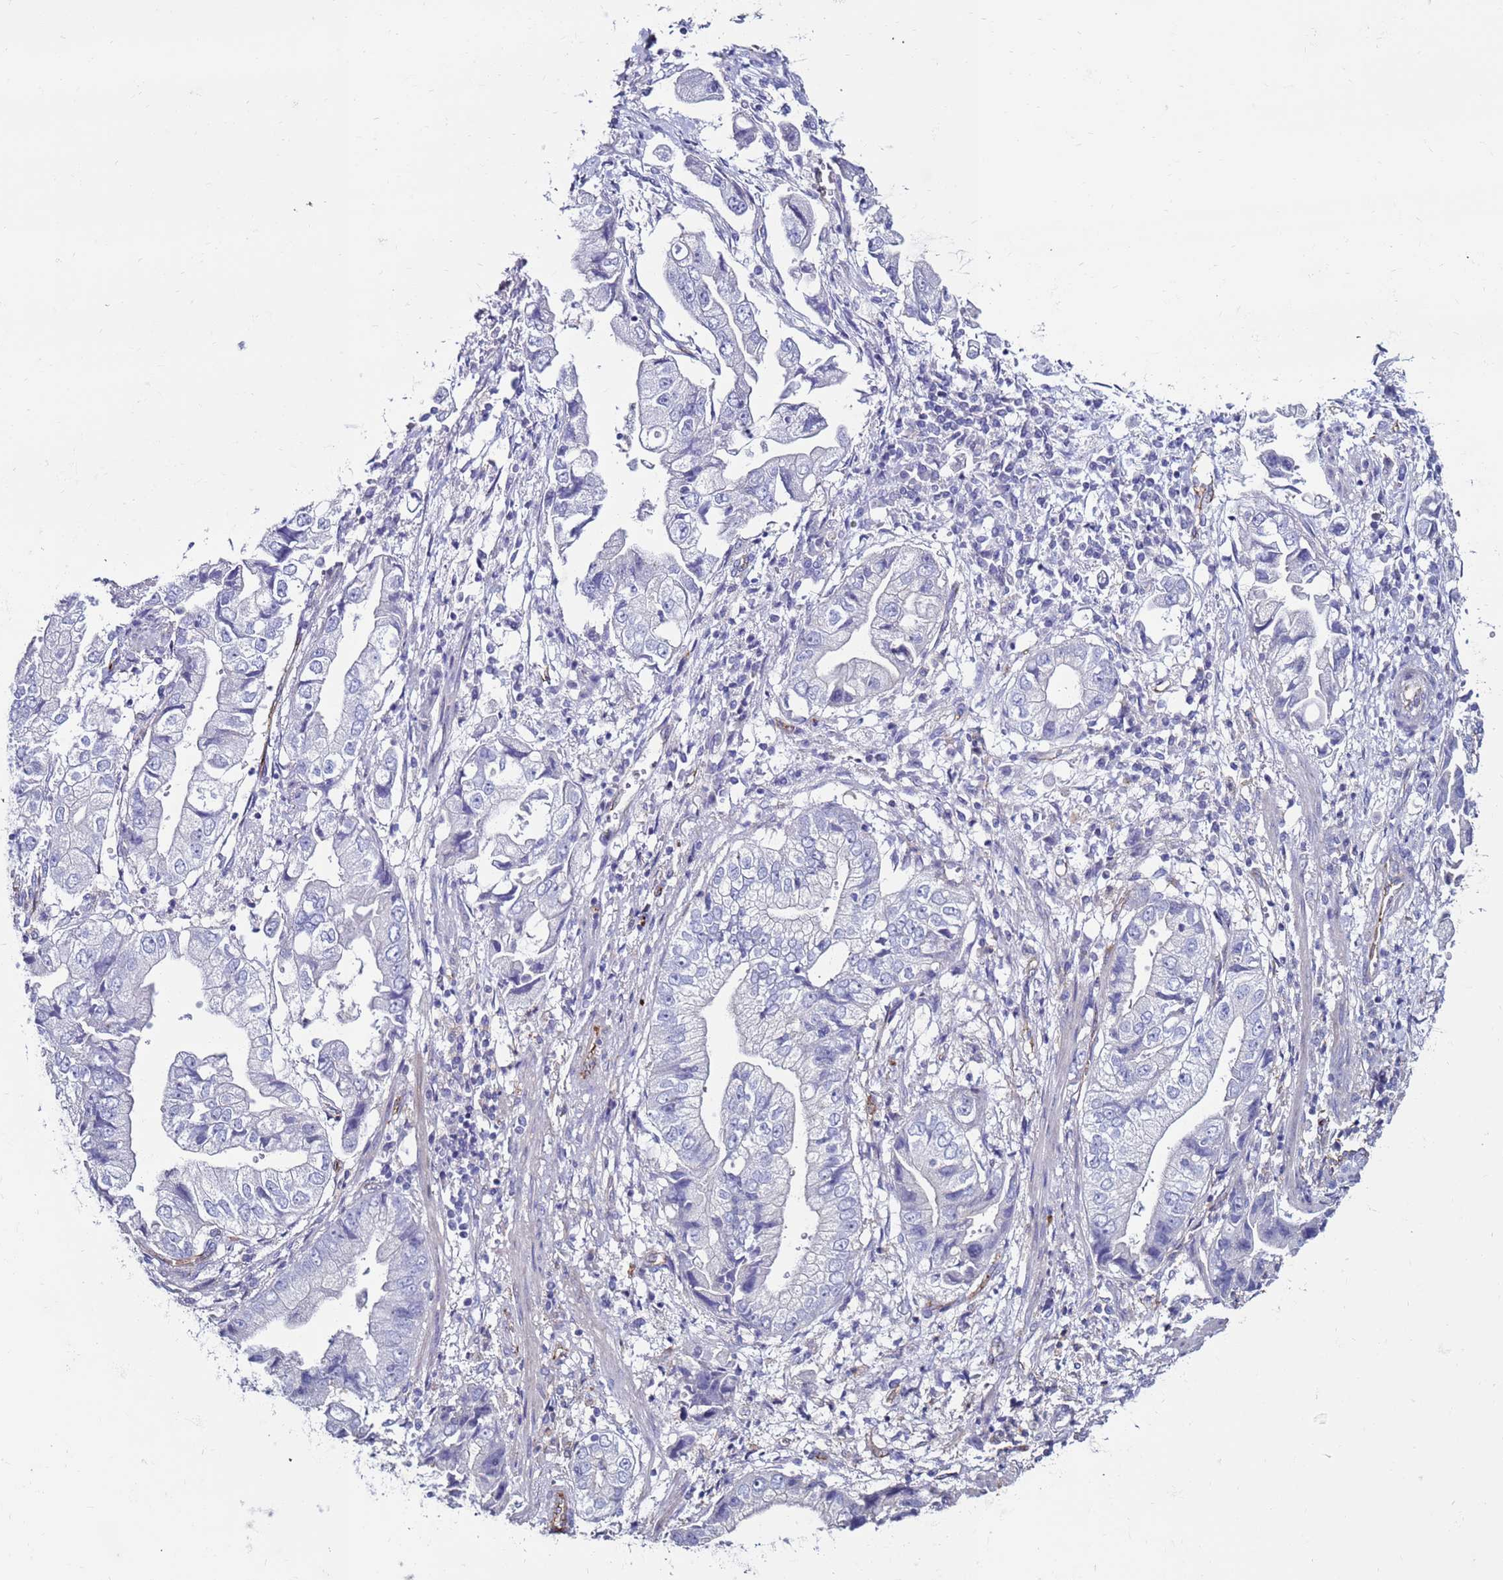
{"staining": {"intensity": "negative", "quantity": "none", "location": "none"}, "tissue": "stomach cancer", "cell_type": "Tumor cells", "image_type": "cancer", "snomed": [{"axis": "morphology", "description": "Adenocarcinoma, NOS"}, {"axis": "topography", "description": "Stomach"}], "caption": "Adenocarcinoma (stomach) was stained to show a protein in brown. There is no significant positivity in tumor cells. (DAB IHC visualized using brightfield microscopy, high magnification).", "gene": "CLEC4M", "patient": {"sex": "male", "age": 62}}